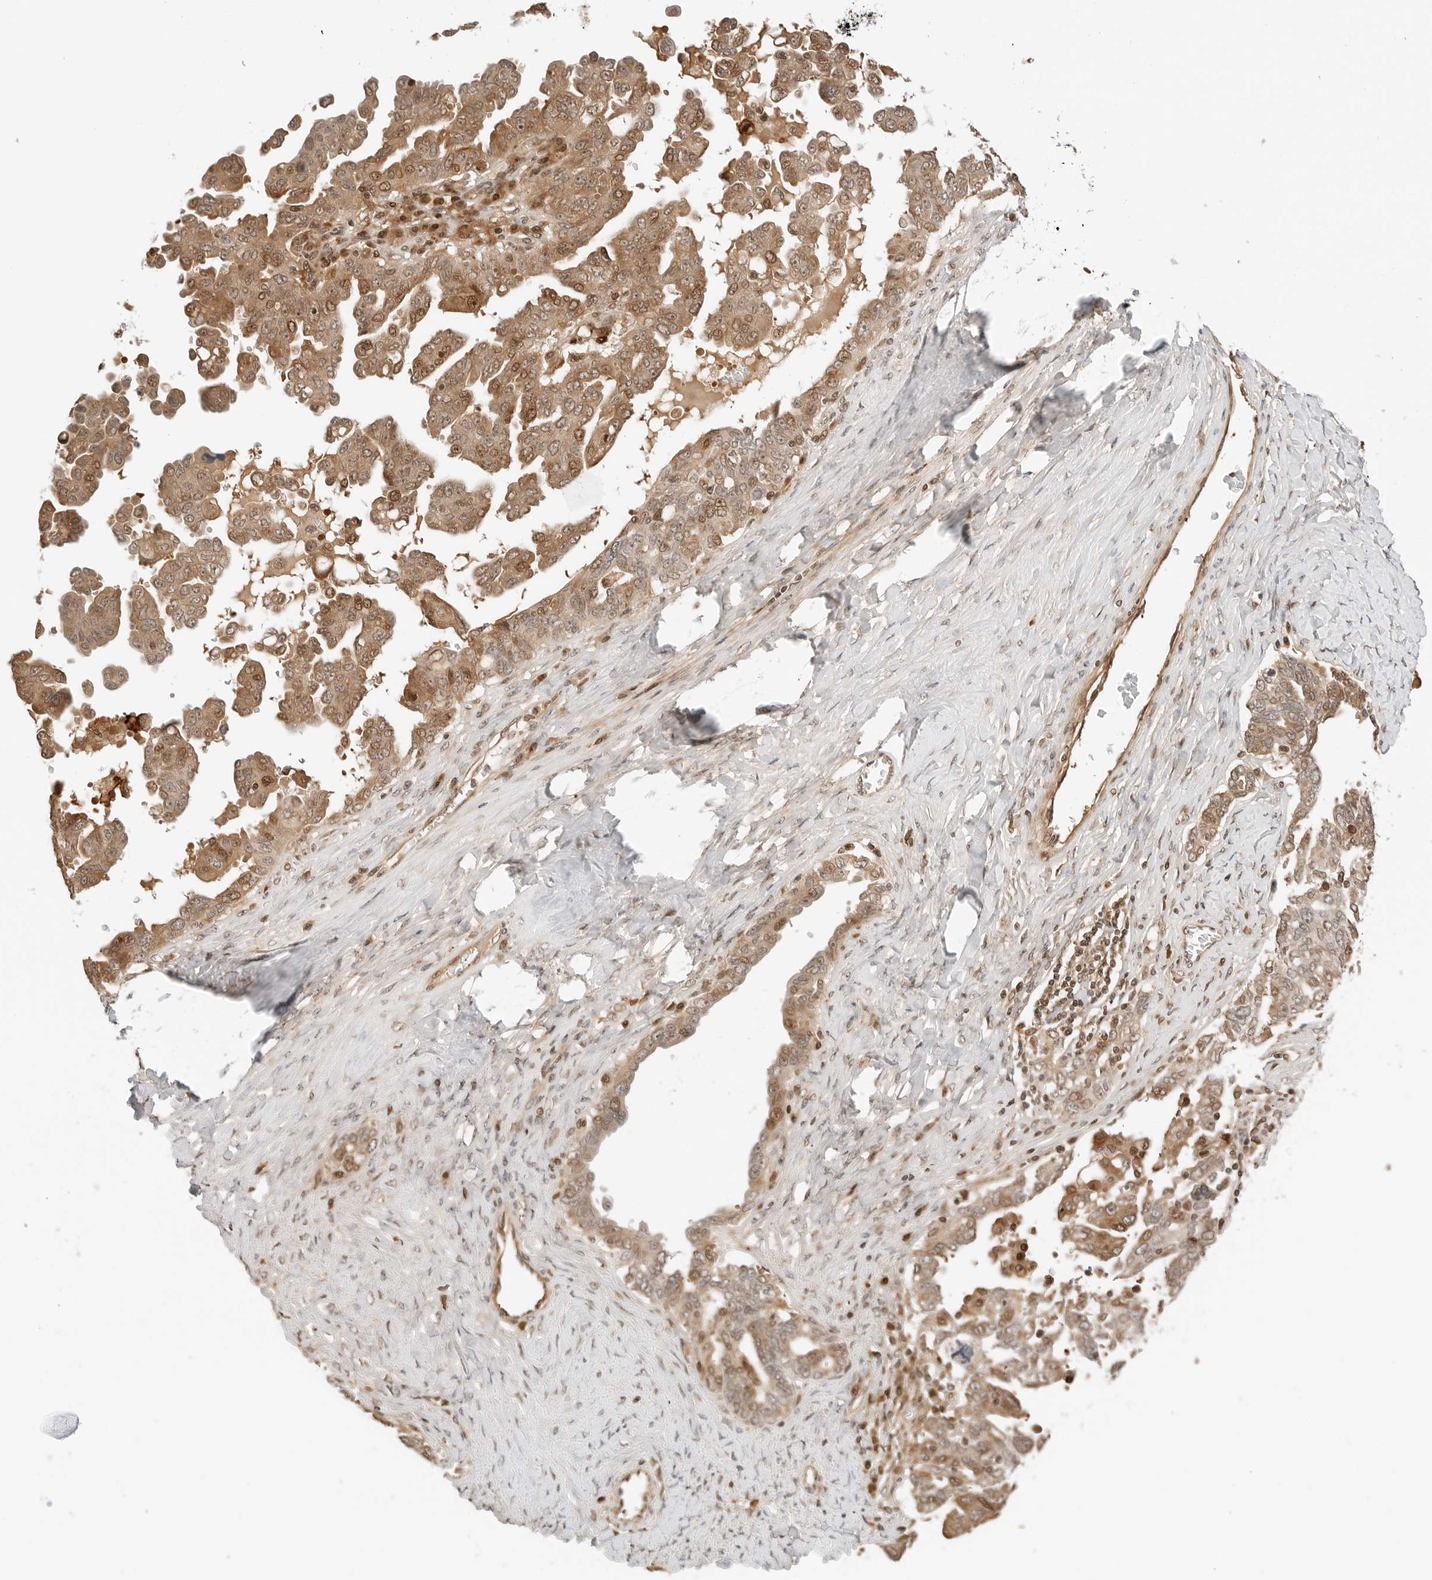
{"staining": {"intensity": "moderate", "quantity": ">75%", "location": "cytoplasmic/membranous,nuclear"}, "tissue": "ovarian cancer", "cell_type": "Tumor cells", "image_type": "cancer", "snomed": [{"axis": "morphology", "description": "Carcinoma, endometroid"}, {"axis": "topography", "description": "Ovary"}], "caption": "Protein staining of endometroid carcinoma (ovarian) tissue shows moderate cytoplasmic/membranous and nuclear expression in approximately >75% of tumor cells.", "gene": "GEM", "patient": {"sex": "female", "age": 62}}